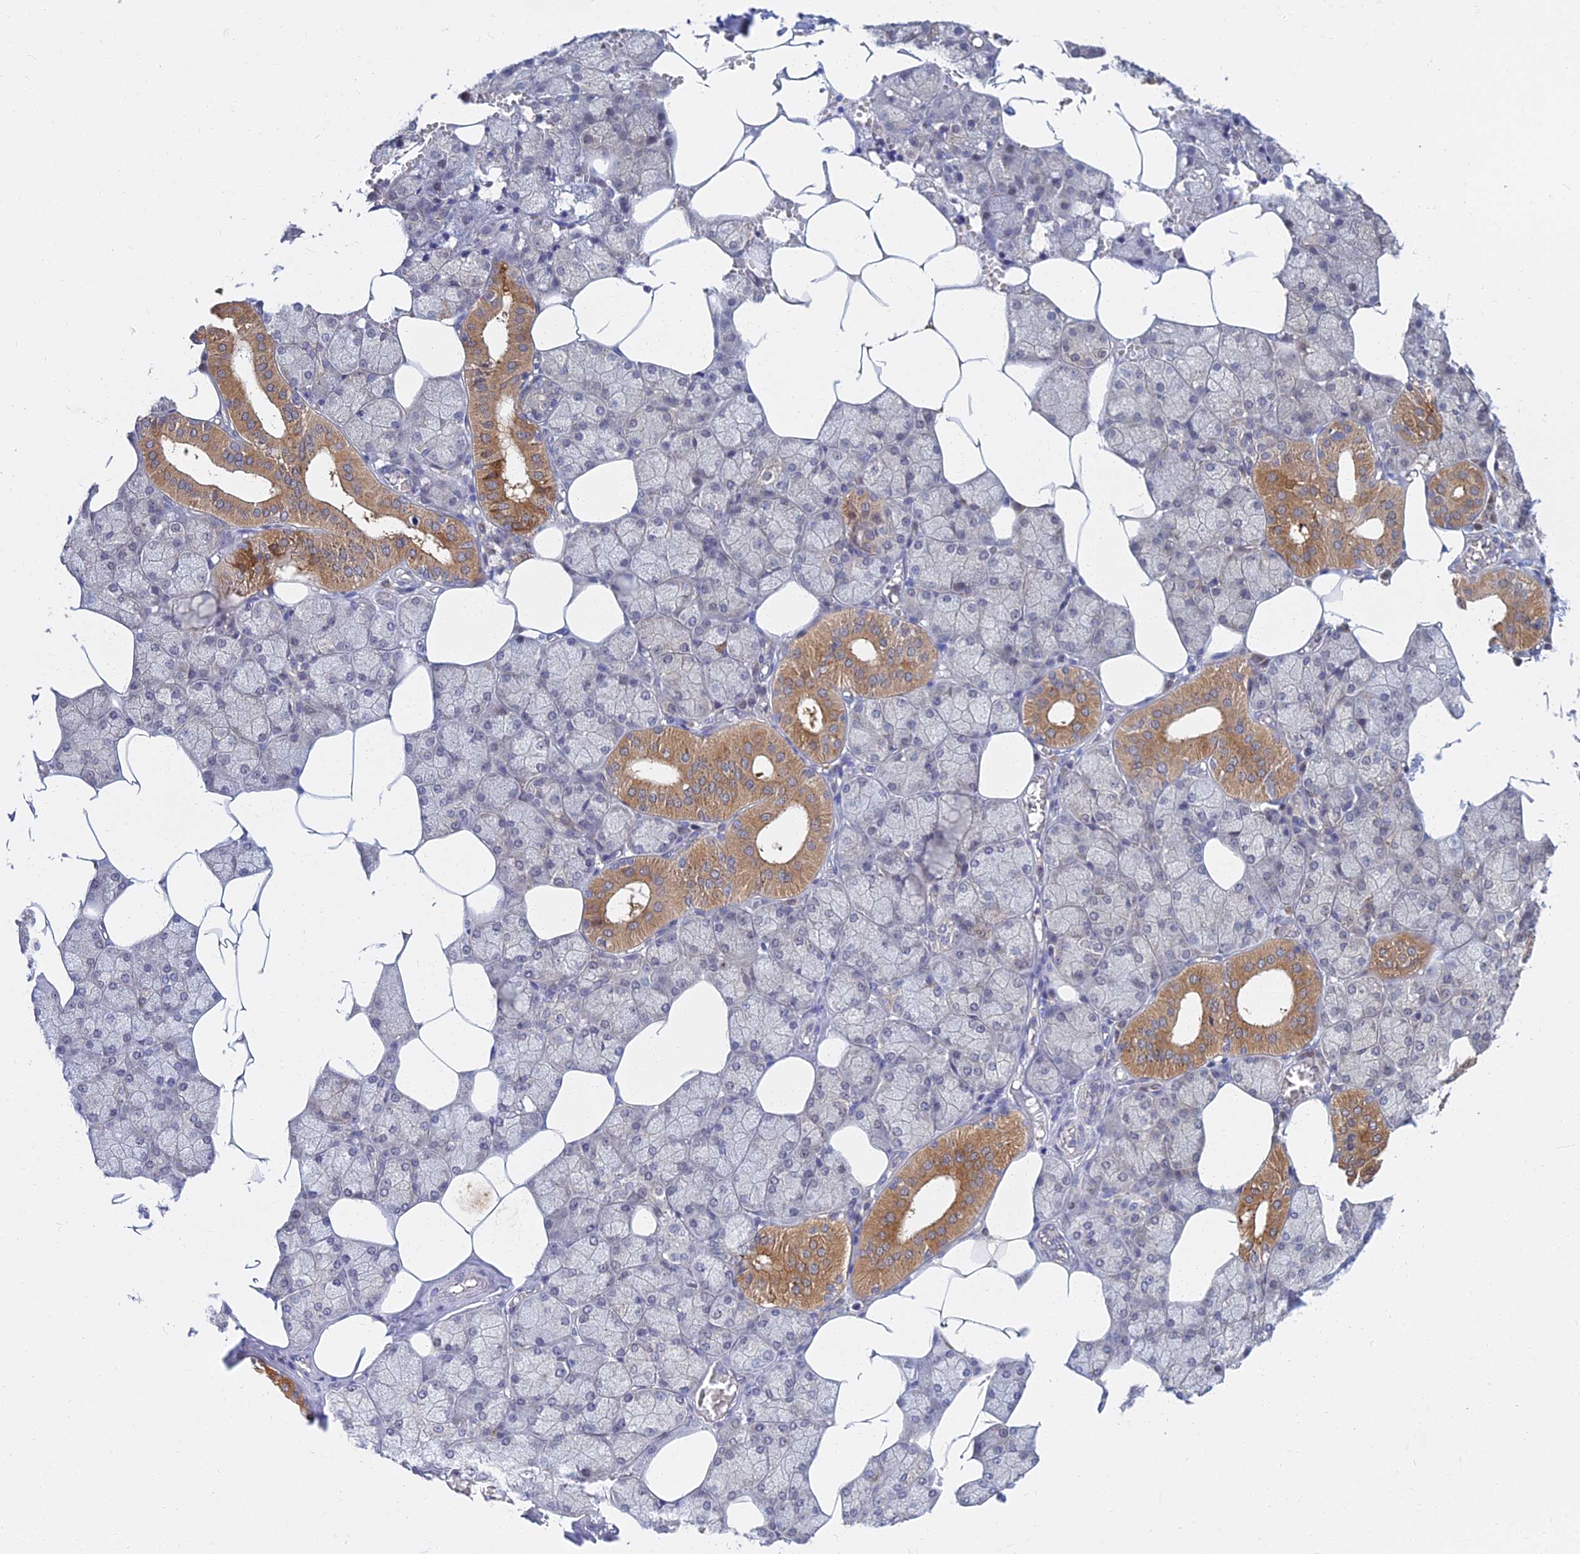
{"staining": {"intensity": "moderate", "quantity": "<25%", "location": "cytoplasmic/membranous"}, "tissue": "salivary gland", "cell_type": "Glandular cells", "image_type": "normal", "snomed": [{"axis": "morphology", "description": "Normal tissue, NOS"}, {"axis": "topography", "description": "Salivary gland"}], "caption": "Immunohistochemistry micrograph of unremarkable salivary gland: human salivary gland stained using IHC reveals low levels of moderate protein expression localized specifically in the cytoplasmic/membranous of glandular cells, appearing as a cytoplasmic/membranous brown color.", "gene": "B3GALT4", "patient": {"sex": "male", "age": 62}}